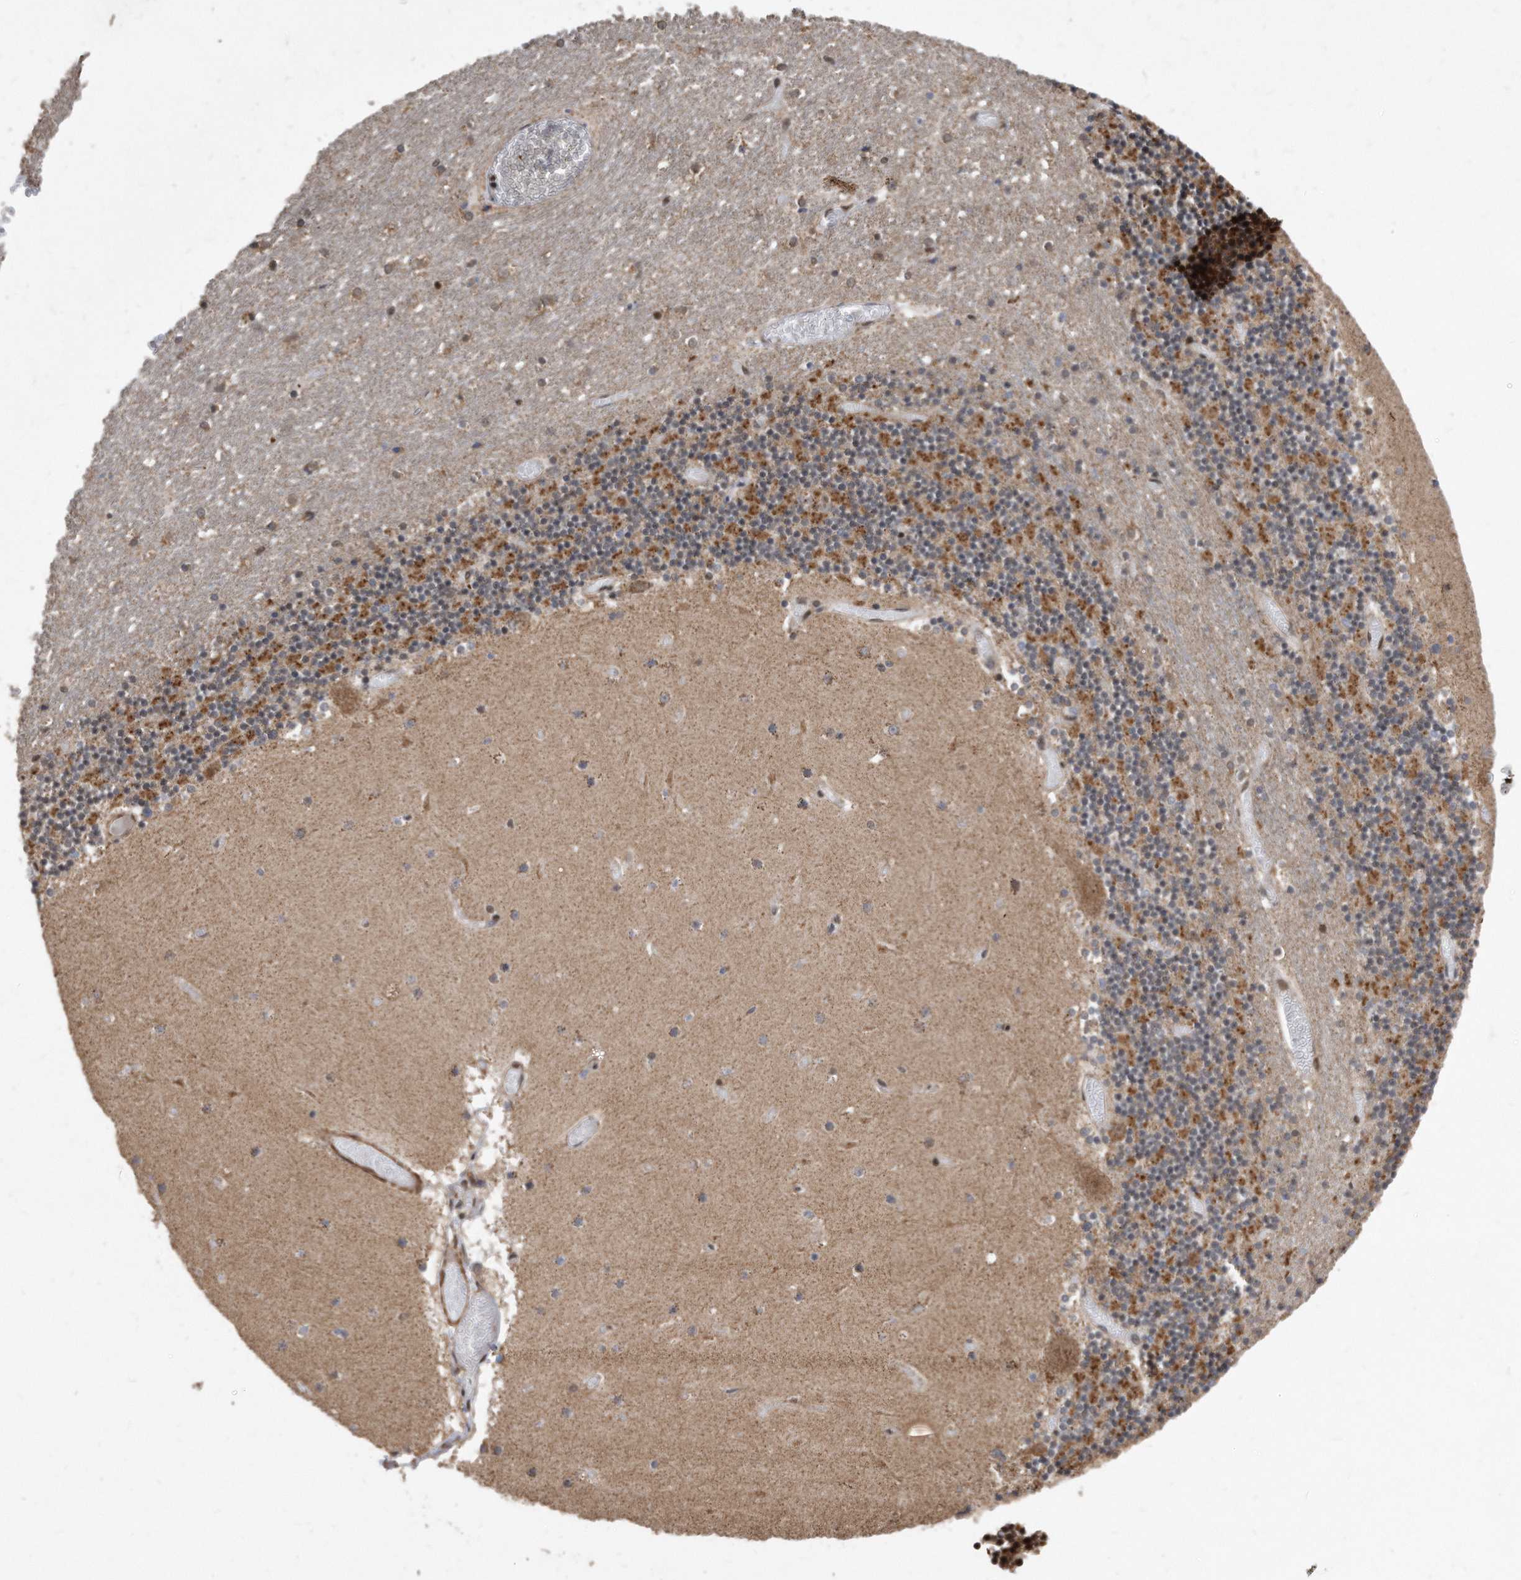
{"staining": {"intensity": "weak", "quantity": "25%-75%", "location": "cytoplasmic/membranous,nuclear"}, "tissue": "cerebellum", "cell_type": "Cells in granular layer", "image_type": "normal", "snomed": [{"axis": "morphology", "description": "Normal tissue, NOS"}, {"axis": "topography", "description": "Cerebellum"}], "caption": "Brown immunohistochemical staining in unremarkable cerebellum exhibits weak cytoplasmic/membranous,nuclear expression in about 25%-75% of cells in granular layer. The protein is stained brown, and the nuclei are stained in blue (DAB IHC with brightfield microscopy, high magnification).", "gene": "DUSP22", "patient": {"sex": "female", "age": 28}}